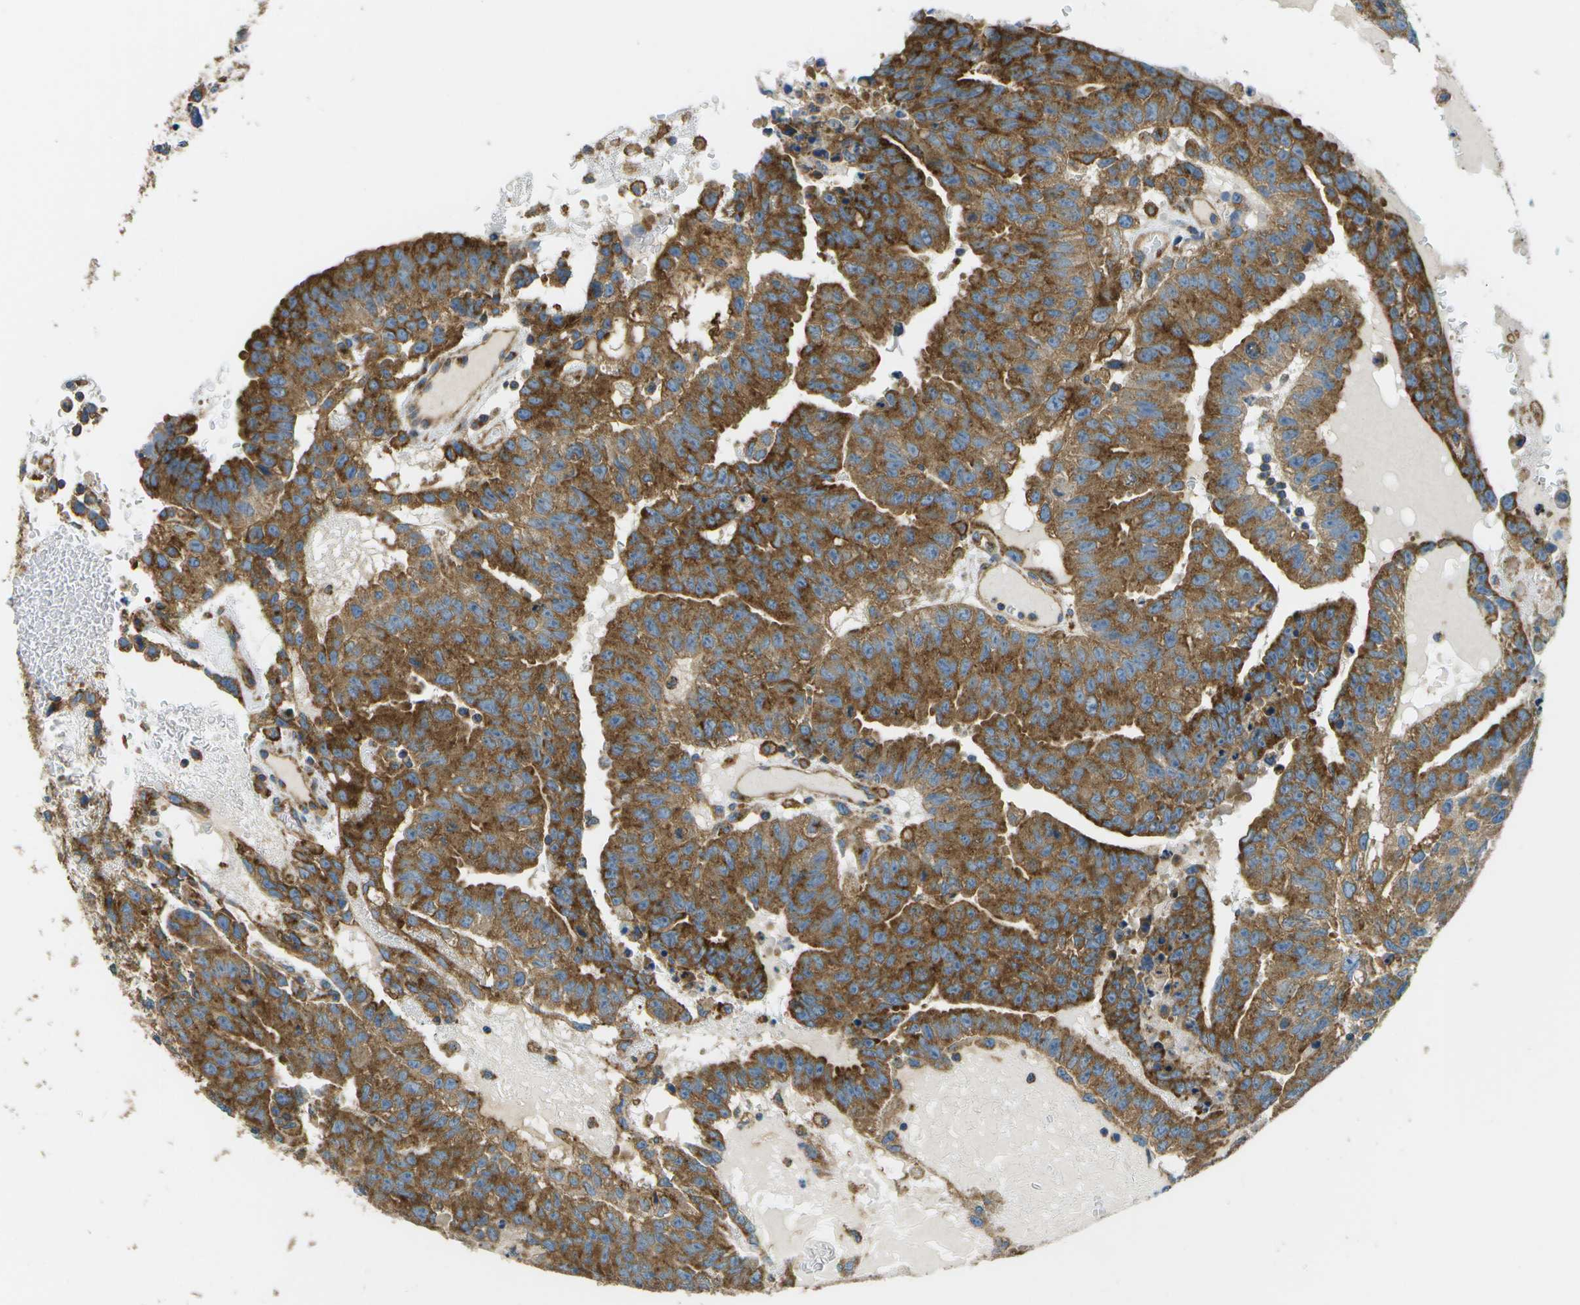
{"staining": {"intensity": "strong", "quantity": ">75%", "location": "cytoplasmic/membranous"}, "tissue": "testis cancer", "cell_type": "Tumor cells", "image_type": "cancer", "snomed": [{"axis": "morphology", "description": "Seminoma, NOS"}, {"axis": "morphology", "description": "Carcinoma, Embryonal, NOS"}, {"axis": "topography", "description": "Testis"}], "caption": "Immunohistochemistry (DAB (3,3'-diaminobenzidine)) staining of testis seminoma demonstrates strong cytoplasmic/membranous protein staining in about >75% of tumor cells.", "gene": "CLTC", "patient": {"sex": "male", "age": 52}}